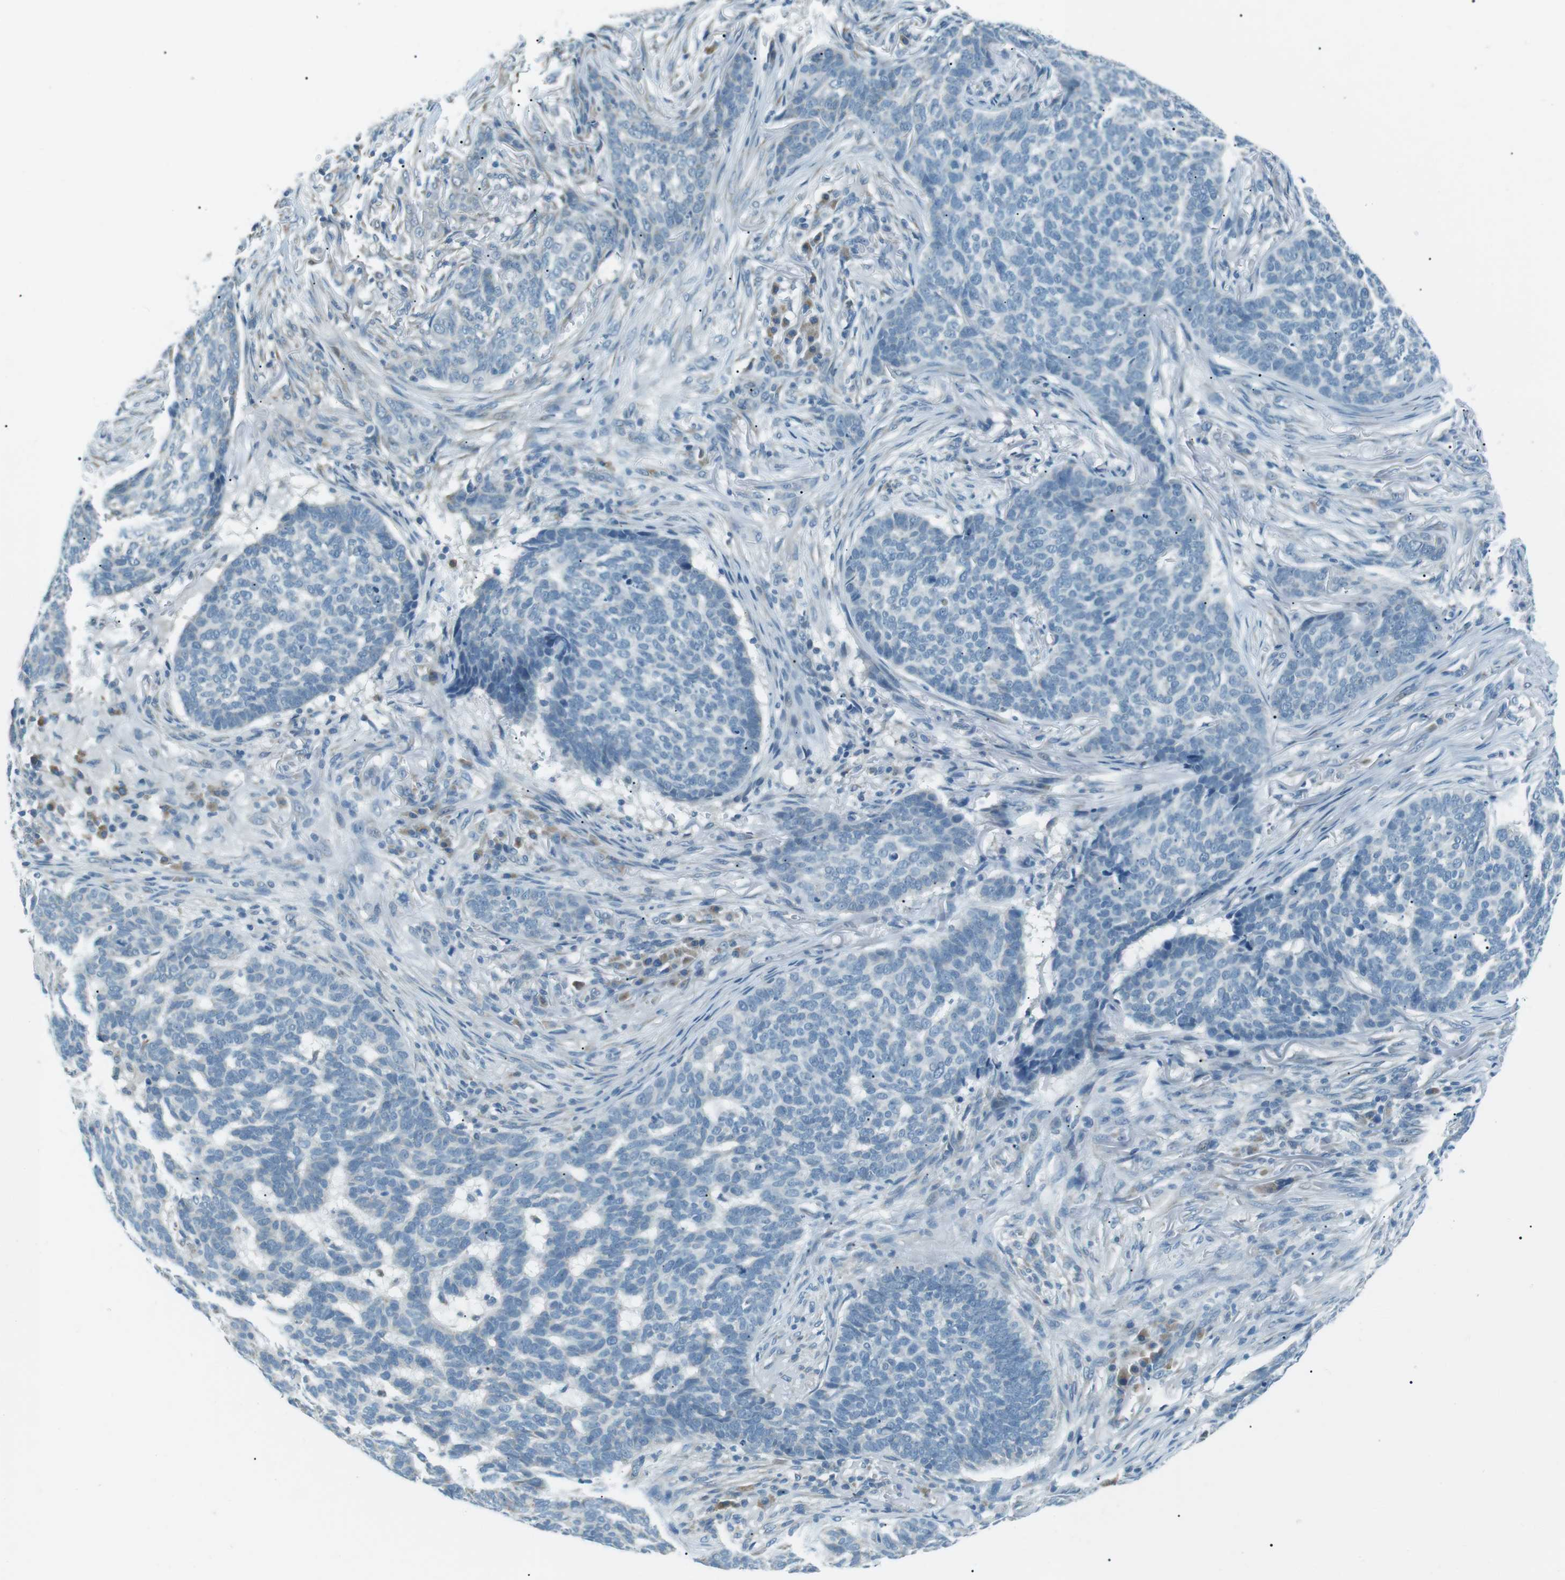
{"staining": {"intensity": "negative", "quantity": "none", "location": "none"}, "tissue": "skin cancer", "cell_type": "Tumor cells", "image_type": "cancer", "snomed": [{"axis": "morphology", "description": "Basal cell carcinoma"}, {"axis": "topography", "description": "Skin"}], "caption": "This is an immunohistochemistry micrograph of skin cancer. There is no expression in tumor cells.", "gene": "SERPINB2", "patient": {"sex": "male", "age": 85}}